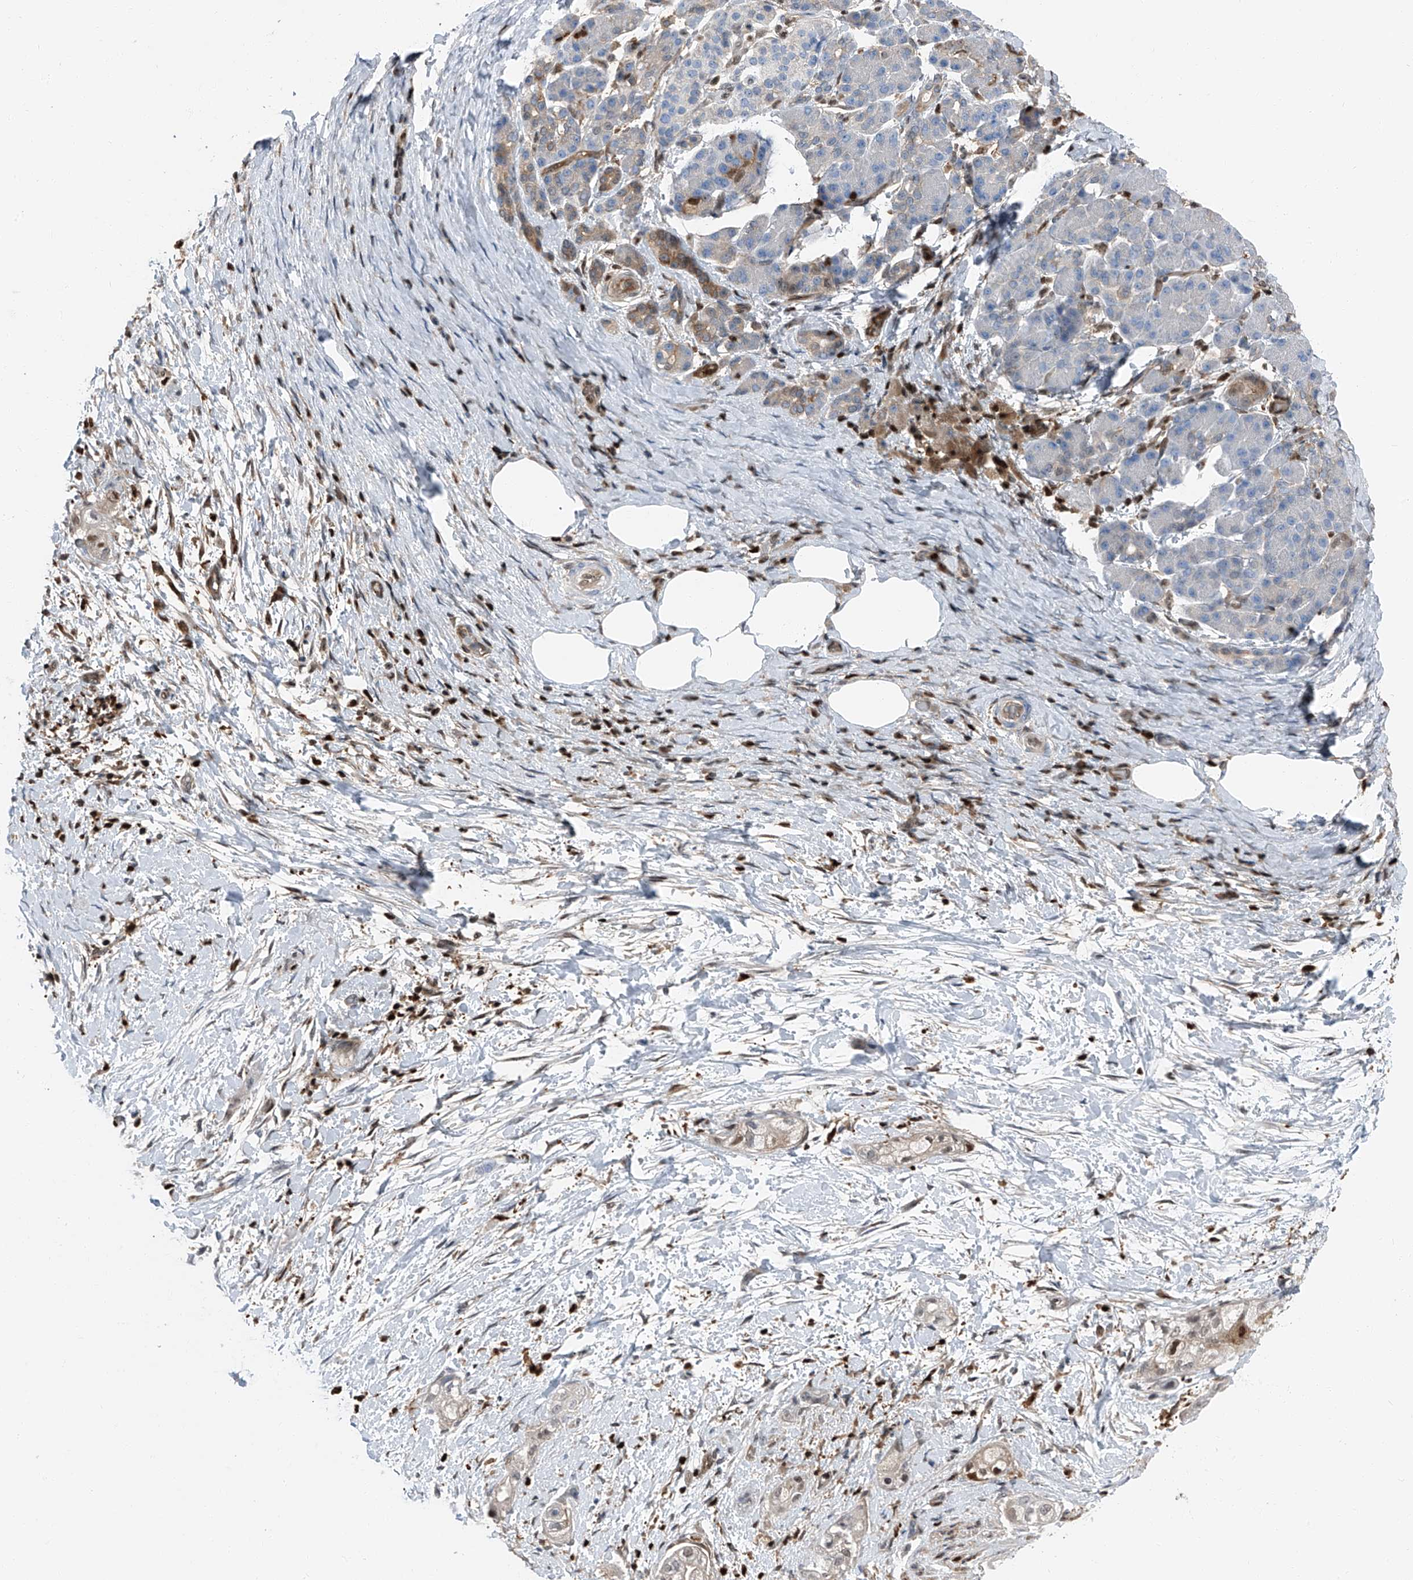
{"staining": {"intensity": "negative", "quantity": "none", "location": "none"}, "tissue": "pancreatic cancer", "cell_type": "Tumor cells", "image_type": "cancer", "snomed": [{"axis": "morphology", "description": "Adenocarcinoma, NOS"}, {"axis": "topography", "description": "Pancreas"}], "caption": "A high-resolution histopathology image shows IHC staining of pancreatic cancer, which demonstrates no significant positivity in tumor cells. (Brightfield microscopy of DAB (3,3'-diaminobenzidine) immunohistochemistry (IHC) at high magnification).", "gene": "PSMB10", "patient": {"sex": "male", "age": 58}}